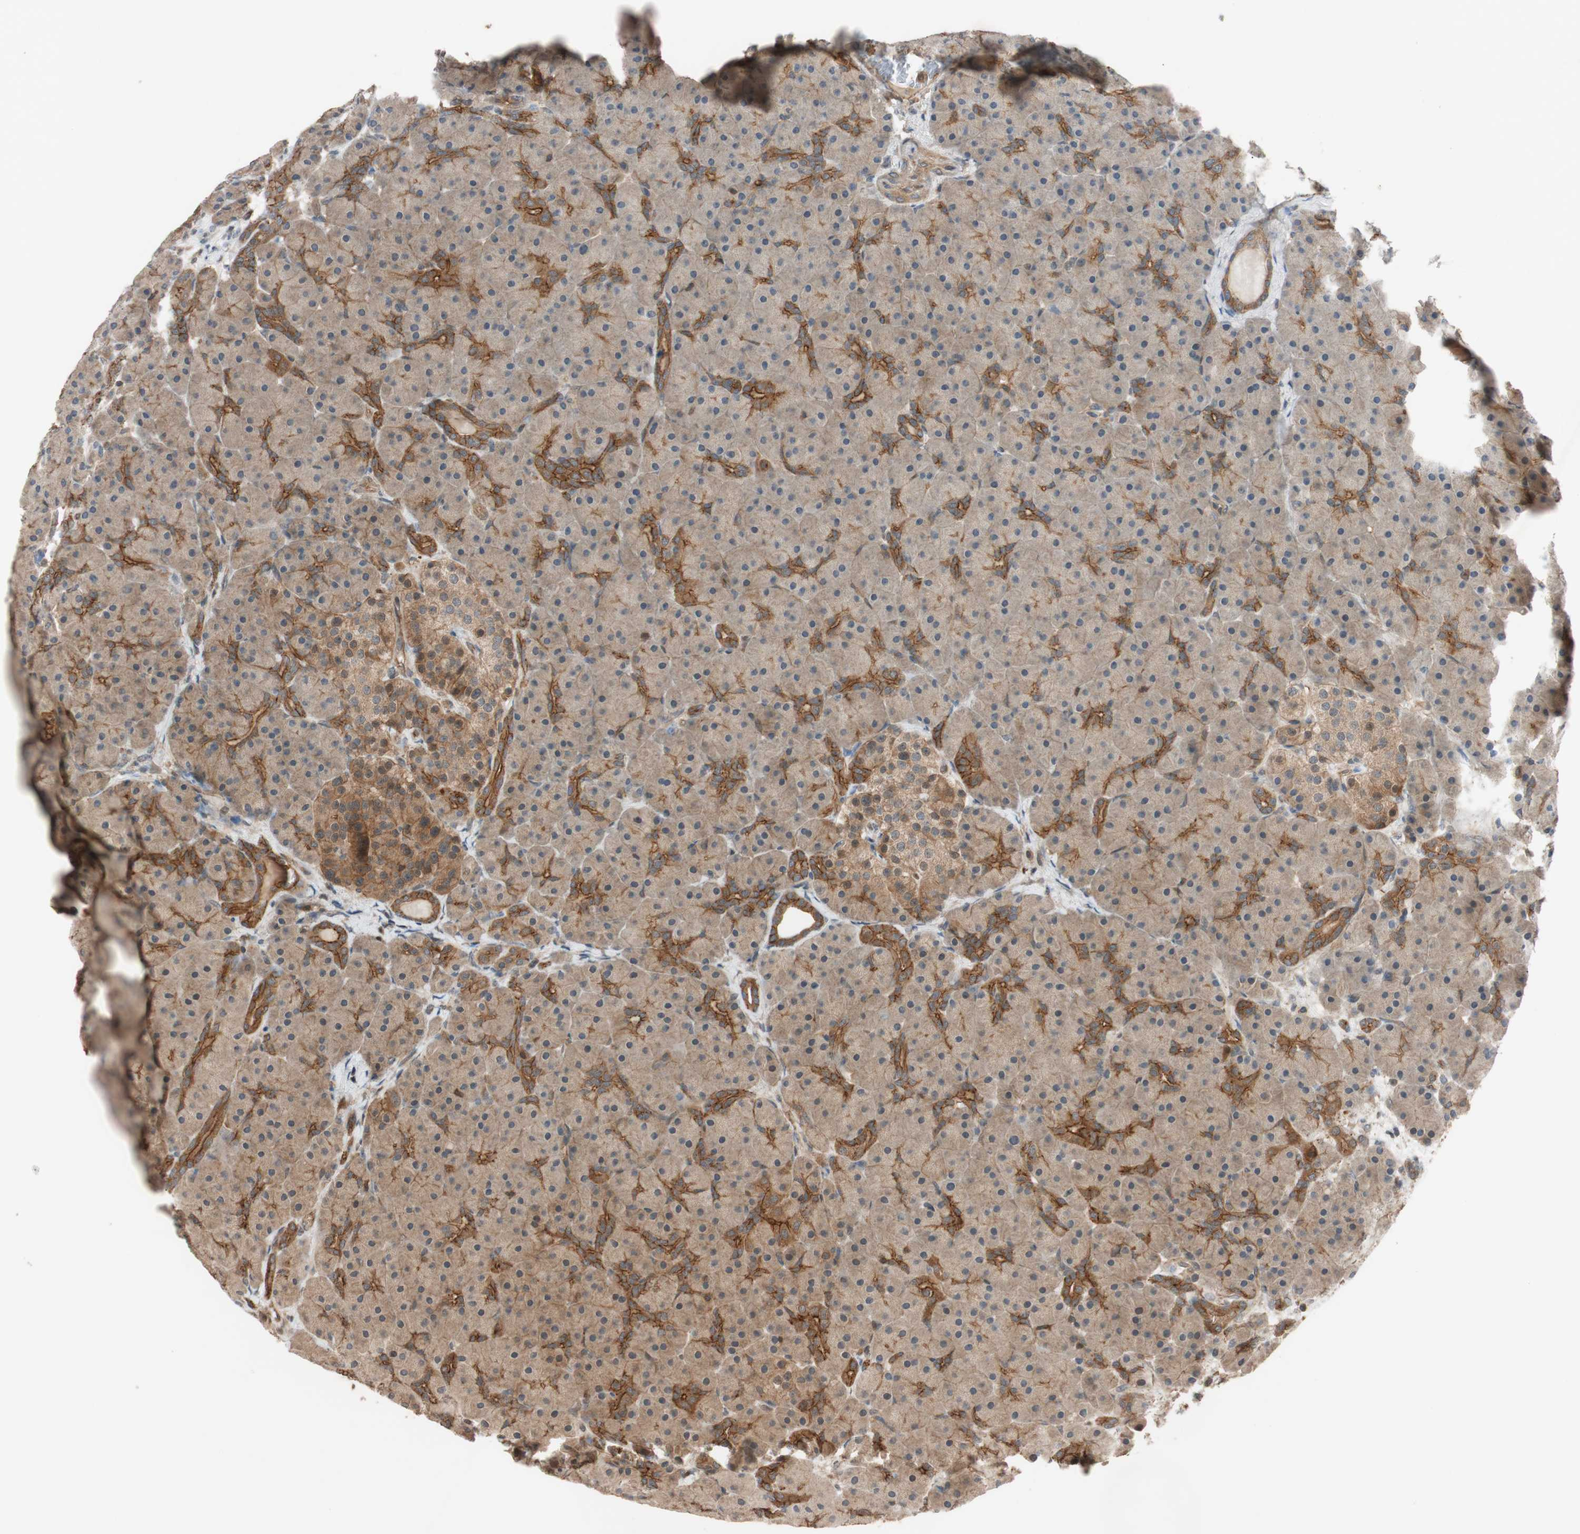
{"staining": {"intensity": "moderate", "quantity": "25%-75%", "location": "cytoplasmic/membranous"}, "tissue": "pancreas", "cell_type": "Exocrine glandular cells", "image_type": "normal", "snomed": [{"axis": "morphology", "description": "Normal tissue, NOS"}, {"axis": "topography", "description": "Pancreas"}], "caption": "The histopathology image demonstrates immunohistochemical staining of benign pancreas. There is moderate cytoplasmic/membranous expression is seen in approximately 25%-75% of exocrine glandular cells.", "gene": "EPHA8", "patient": {"sex": "male", "age": 66}}